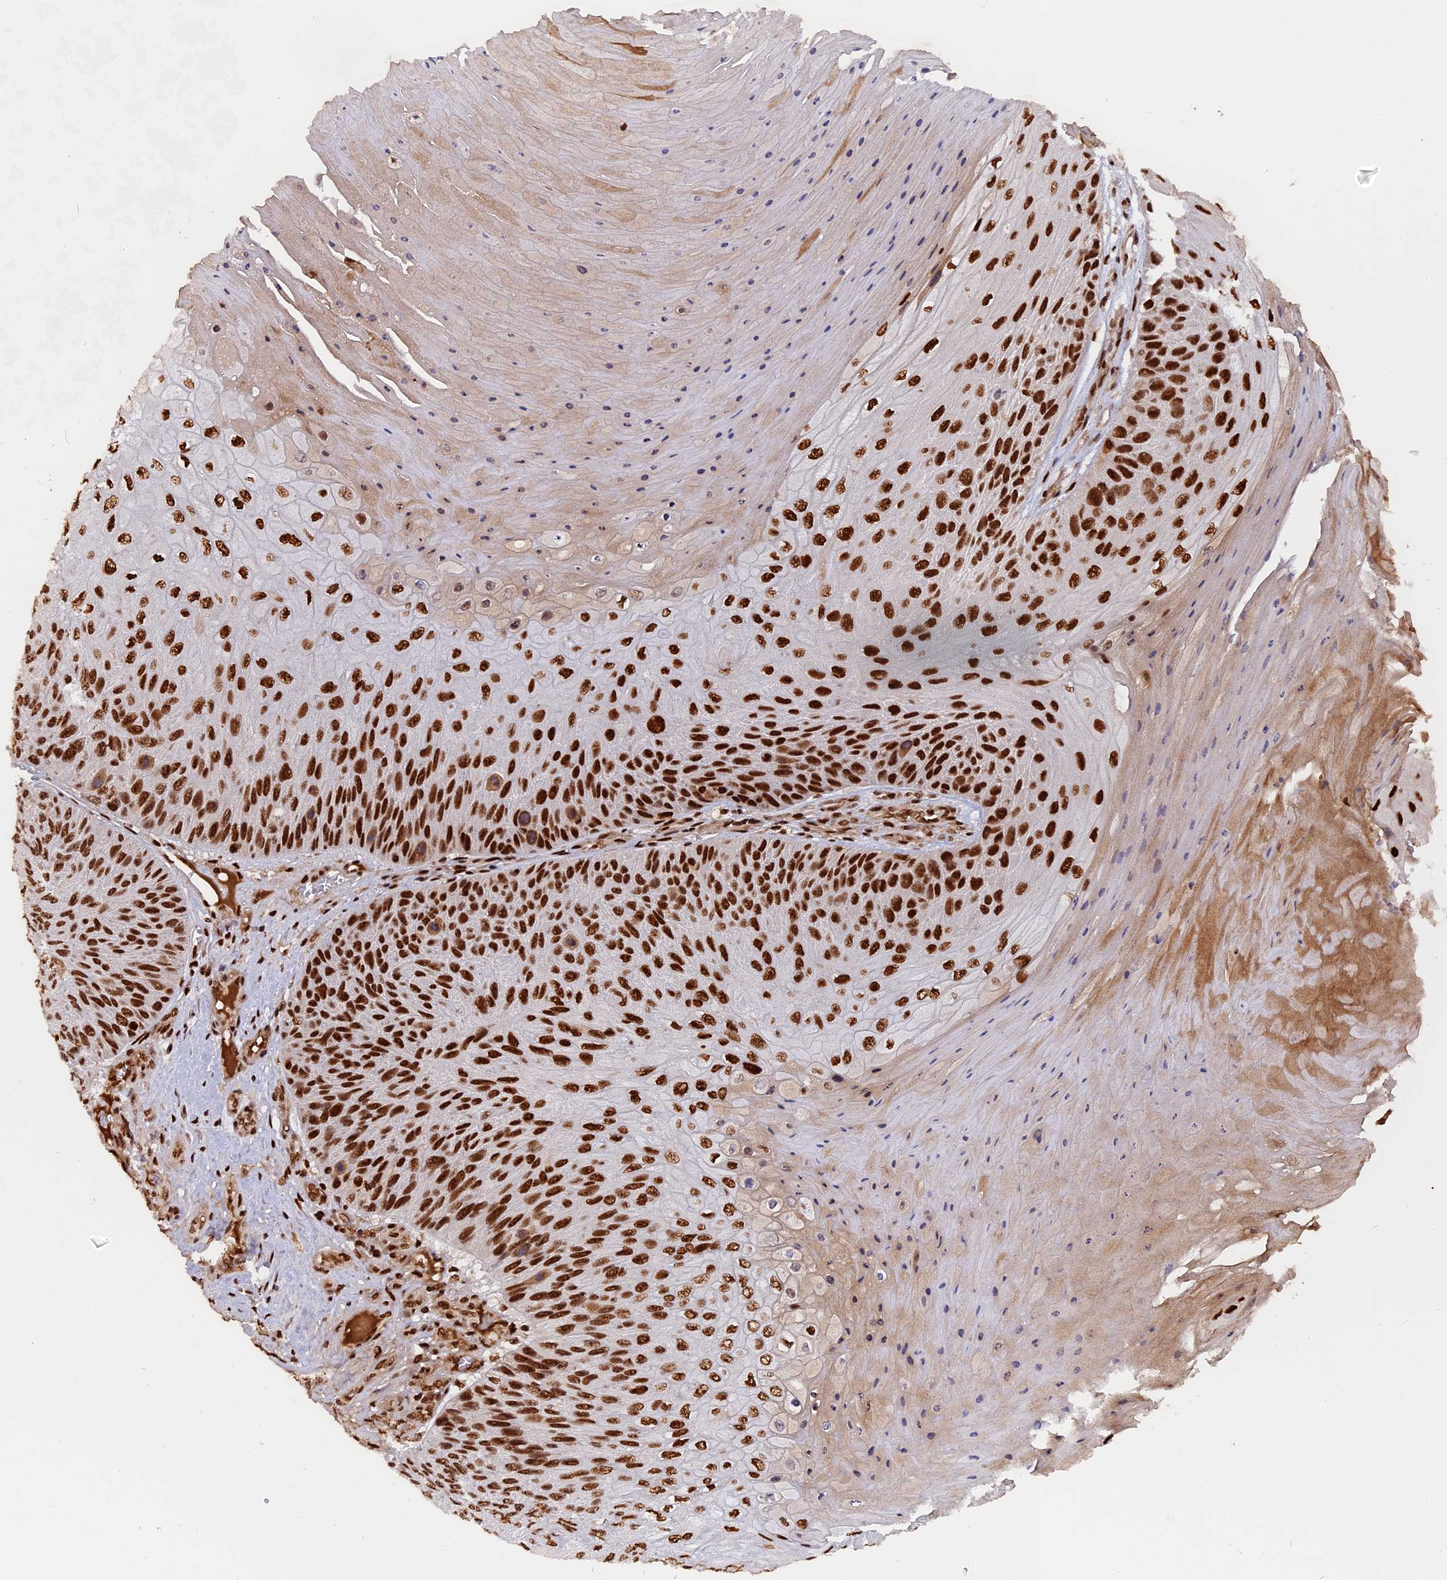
{"staining": {"intensity": "strong", "quantity": ">75%", "location": "nuclear"}, "tissue": "skin cancer", "cell_type": "Tumor cells", "image_type": "cancer", "snomed": [{"axis": "morphology", "description": "Squamous cell carcinoma, NOS"}, {"axis": "topography", "description": "Skin"}], "caption": "Immunohistochemistry (IHC) histopathology image of neoplastic tissue: human squamous cell carcinoma (skin) stained using immunohistochemistry (IHC) demonstrates high levels of strong protein expression localized specifically in the nuclear of tumor cells, appearing as a nuclear brown color.", "gene": "RAMAC", "patient": {"sex": "female", "age": 88}}